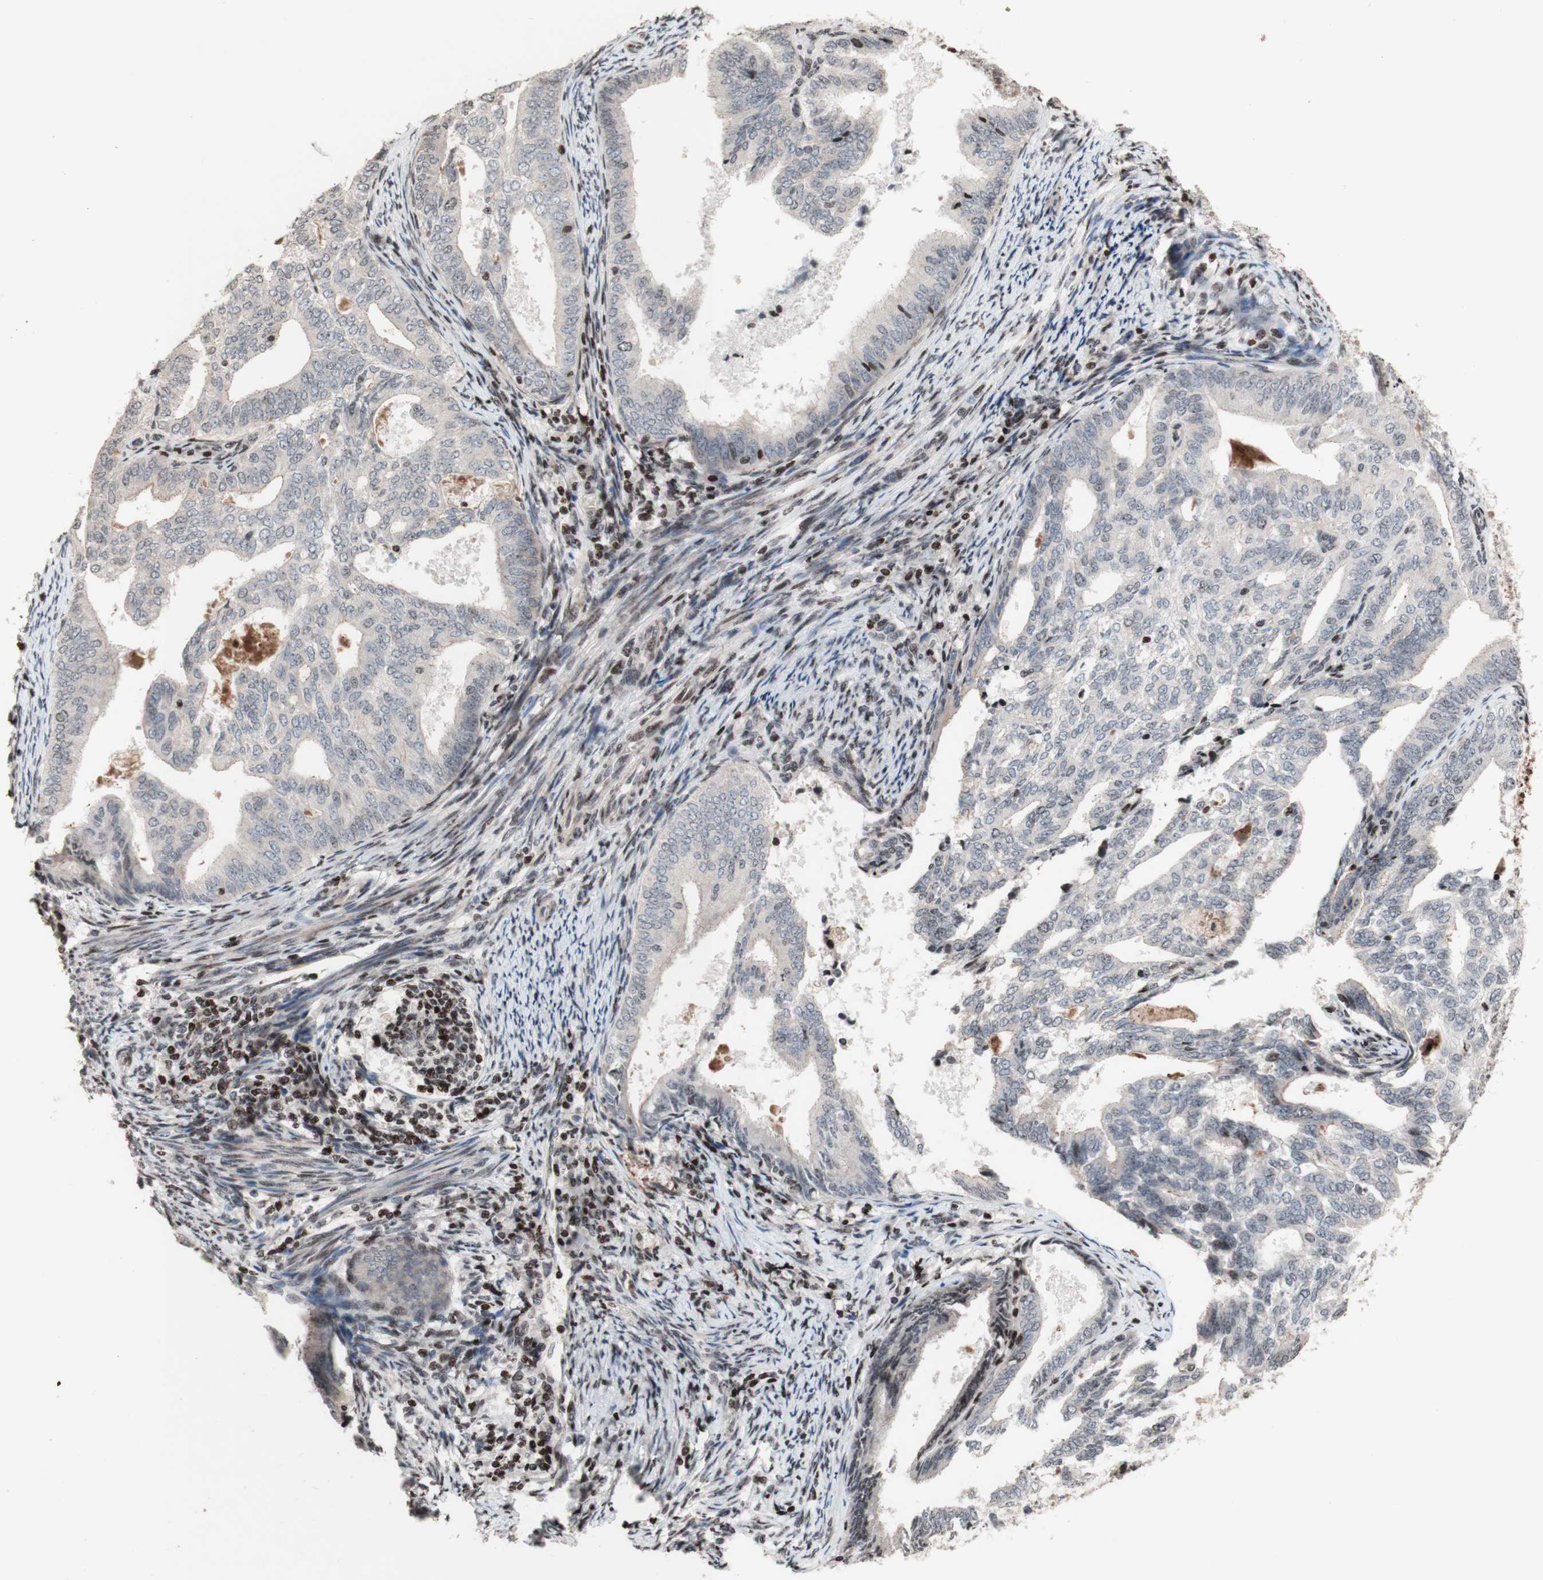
{"staining": {"intensity": "weak", "quantity": ">75%", "location": "cytoplasmic/membranous"}, "tissue": "endometrial cancer", "cell_type": "Tumor cells", "image_type": "cancer", "snomed": [{"axis": "morphology", "description": "Adenocarcinoma, NOS"}, {"axis": "topography", "description": "Endometrium"}], "caption": "Tumor cells show low levels of weak cytoplasmic/membranous positivity in approximately >75% of cells in adenocarcinoma (endometrial).", "gene": "POLA1", "patient": {"sex": "female", "age": 58}}